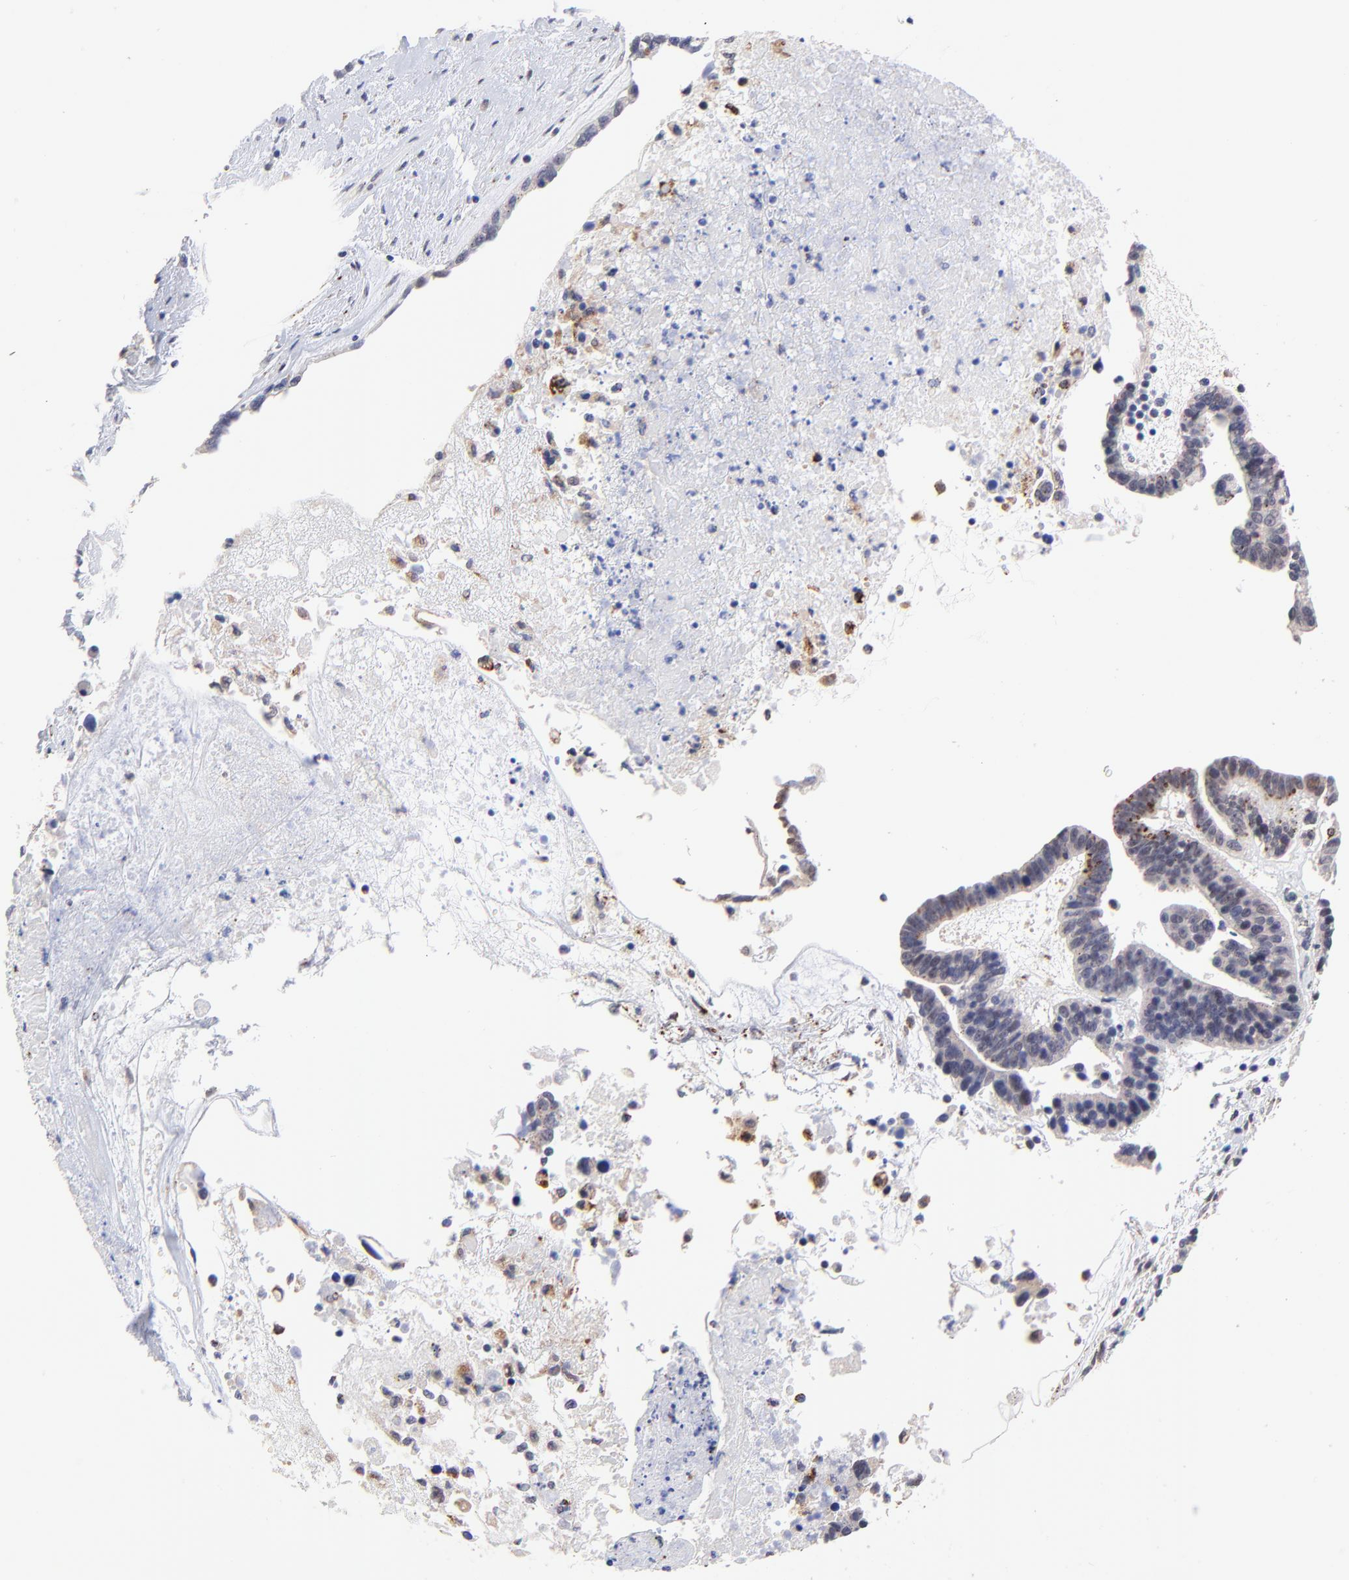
{"staining": {"intensity": "negative", "quantity": "none", "location": "none"}, "tissue": "ovarian cancer", "cell_type": "Tumor cells", "image_type": "cancer", "snomed": [{"axis": "morphology", "description": "Carcinoma, endometroid"}, {"axis": "morphology", "description": "Cystadenocarcinoma, serous, NOS"}, {"axis": "topography", "description": "Ovary"}], "caption": "Ovarian serous cystadenocarcinoma was stained to show a protein in brown. There is no significant expression in tumor cells.", "gene": "ZNF747", "patient": {"sex": "female", "age": 45}}